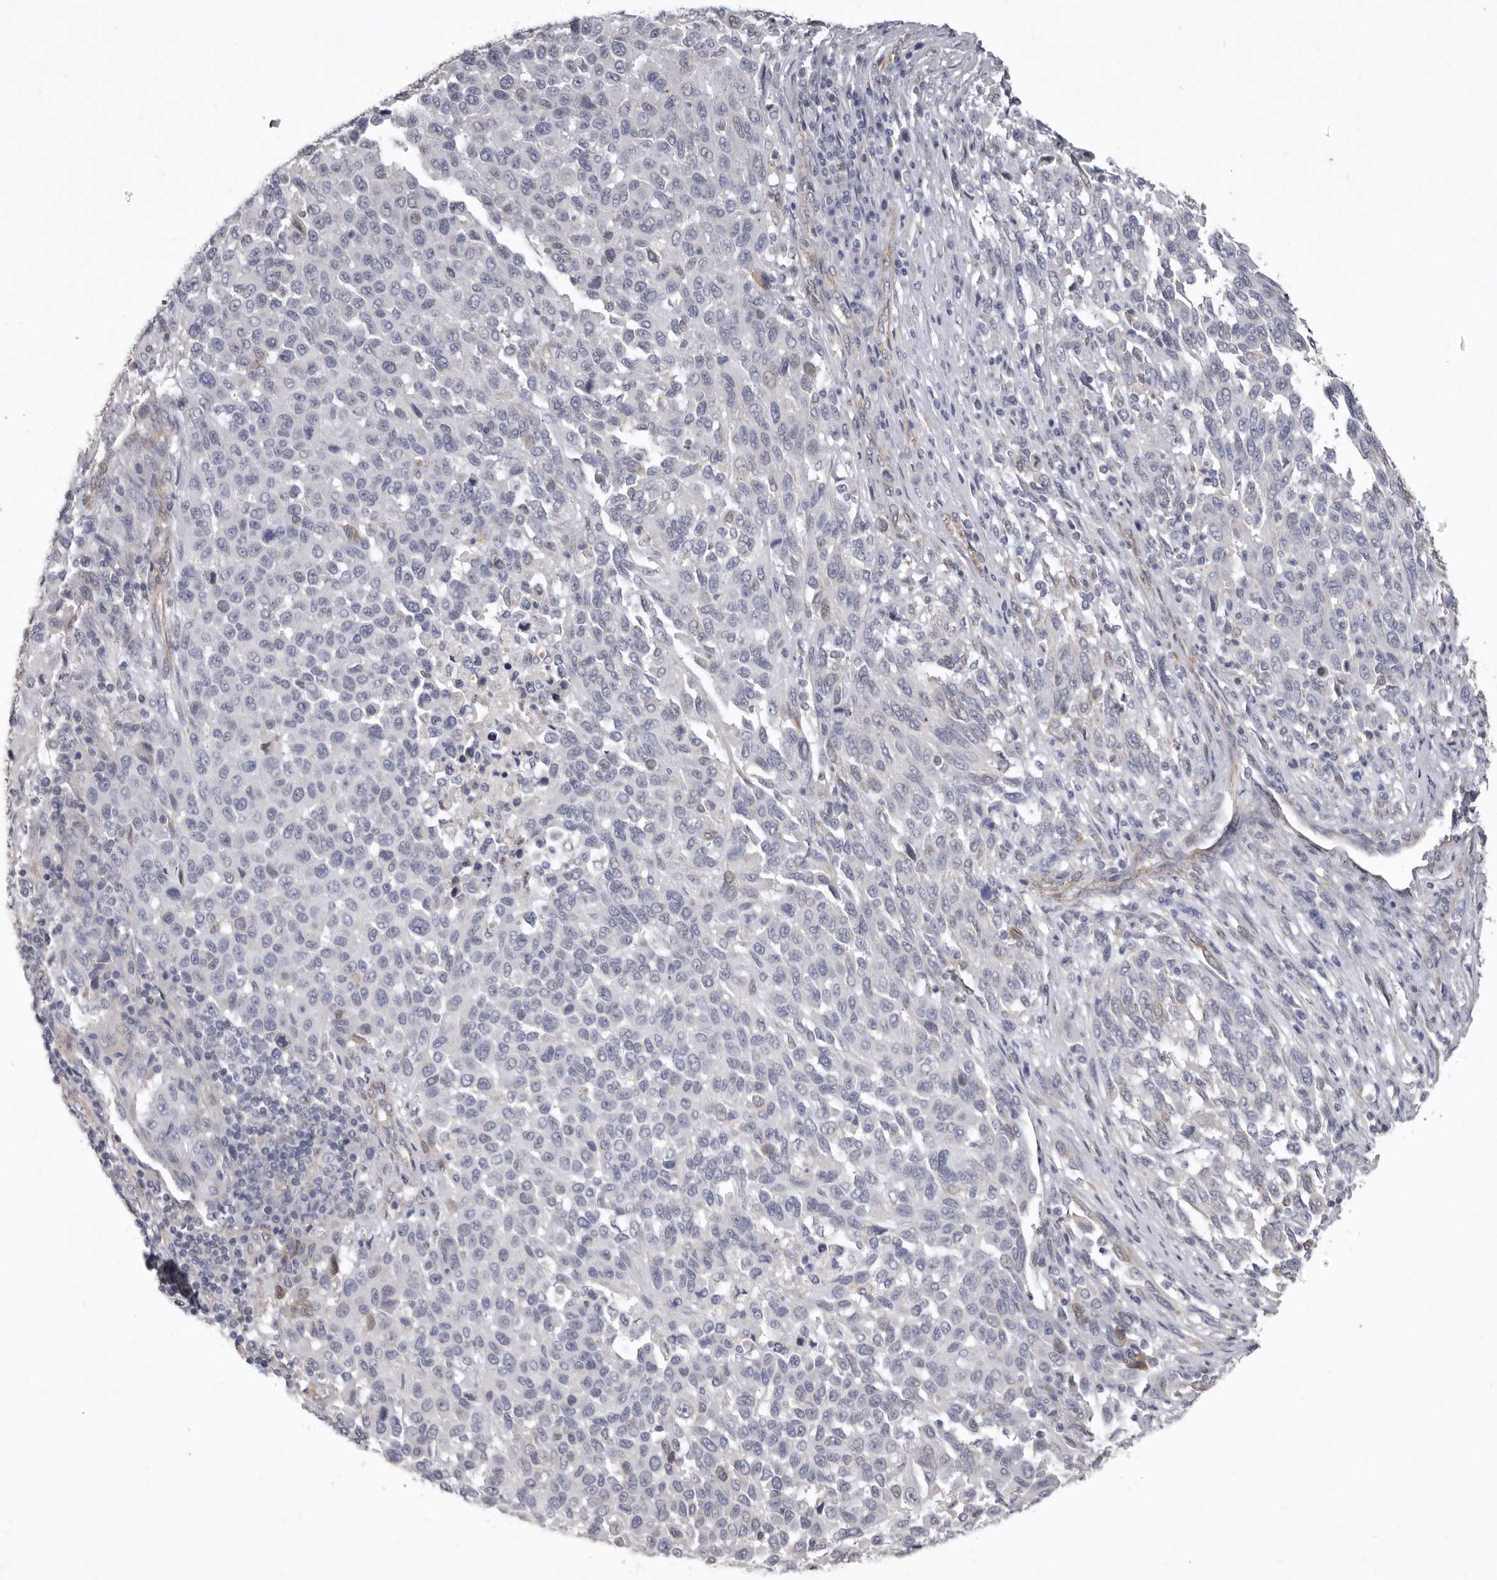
{"staining": {"intensity": "negative", "quantity": "none", "location": "none"}, "tissue": "melanoma", "cell_type": "Tumor cells", "image_type": "cancer", "snomed": [{"axis": "morphology", "description": "Malignant melanoma, Metastatic site"}, {"axis": "topography", "description": "Lymph node"}], "caption": "This is an IHC photomicrograph of human malignant melanoma (metastatic site). There is no expression in tumor cells.", "gene": "P2RX6", "patient": {"sex": "male", "age": 61}}